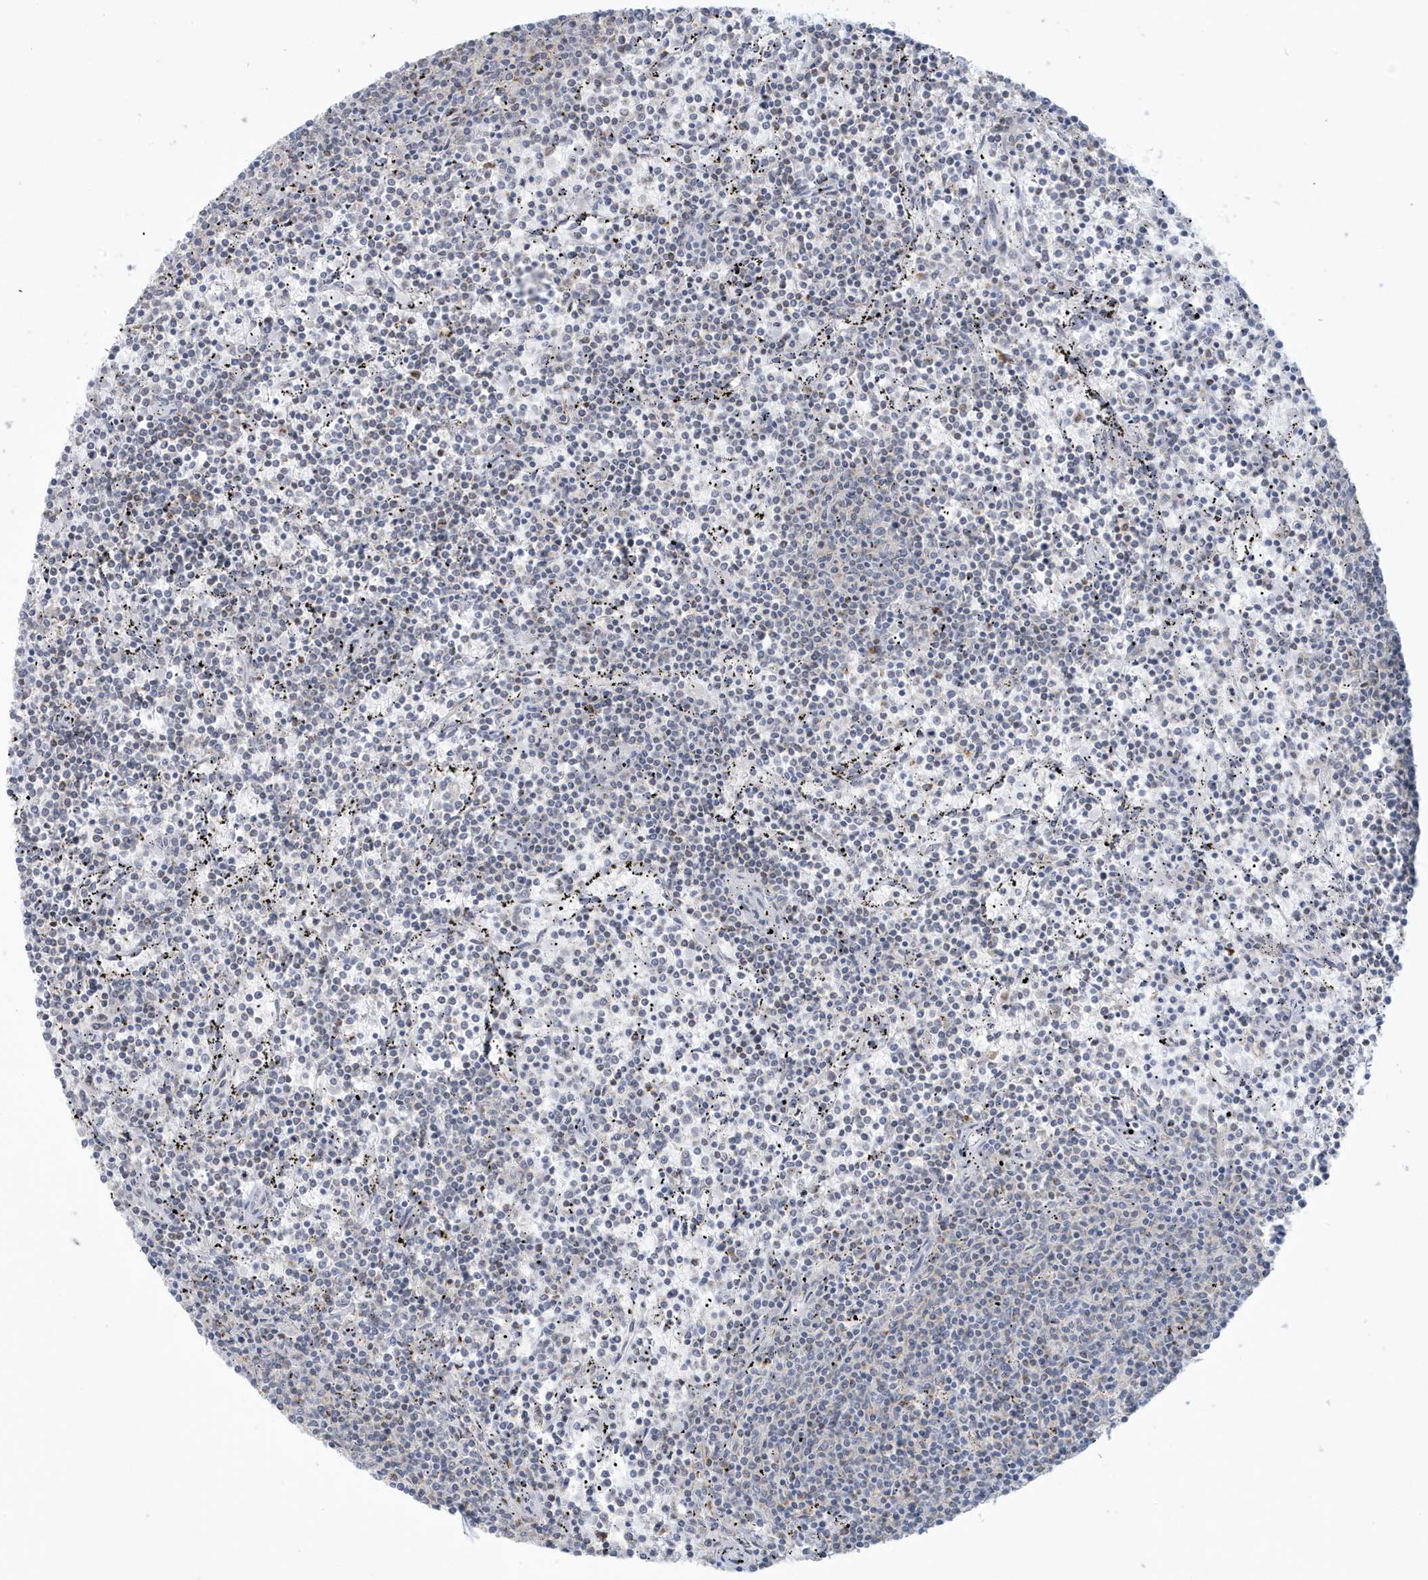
{"staining": {"intensity": "negative", "quantity": "none", "location": "none"}, "tissue": "lymphoma", "cell_type": "Tumor cells", "image_type": "cancer", "snomed": [{"axis": "morphology", "description": "Malignant lymphoma, non-Hodgkin's type, Low grade"}, {"axis": "topography", "description": "Spleen"}], "caption": "Human malignant lymphoma, non-Hodgkin's type (low-grade) stained for a protein using IHC reveals no positivity in tumor cells.", "gene": "HERC6", "patient": {"sex": "female", "age": 50}}